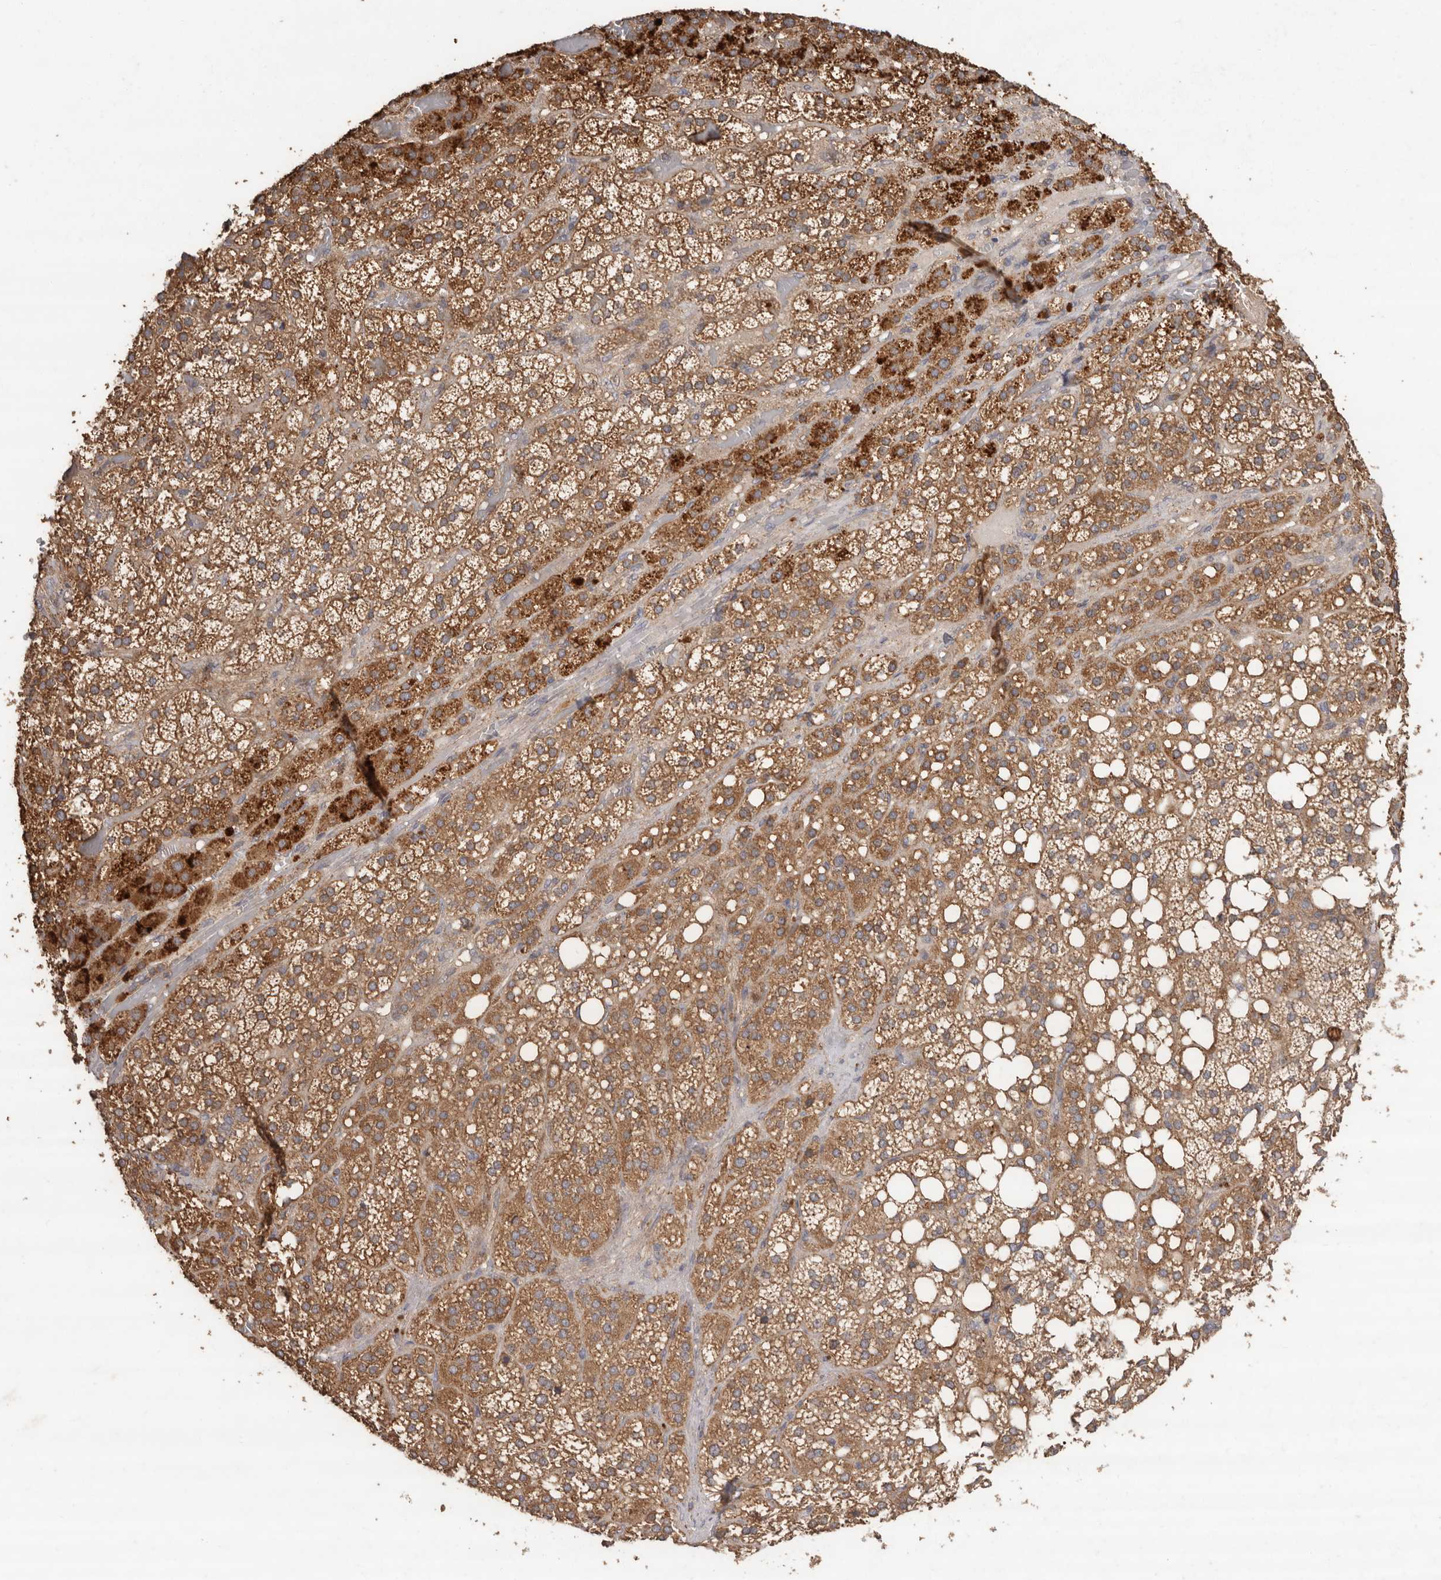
{"staining": {"intensity": "moderate", "quantity": ">75%", "location": "cytoplasmic/membranous"}, "tissue": "adrenal gland", "cell_type": "Glandular cells", "image_type": "normal", "snomed": [{"axis": "morphology", "description": "Normal tissue, NOS"}, {"axis": "topography", "description": "Adrenal gland"}], "caption": "Immunohistochemistry (IHC) micrograph of benign adrenal gland: adrenal gland stained using immunohistochemistry reveals medium levels of moderate protein expression localized specifically in the cytoplasmic/membranous of glandular cells, appearing as a cytoplasmic/membranous brown color.", "gene": "RWDD1", "patient": {"sex": "female", "age": 59}}